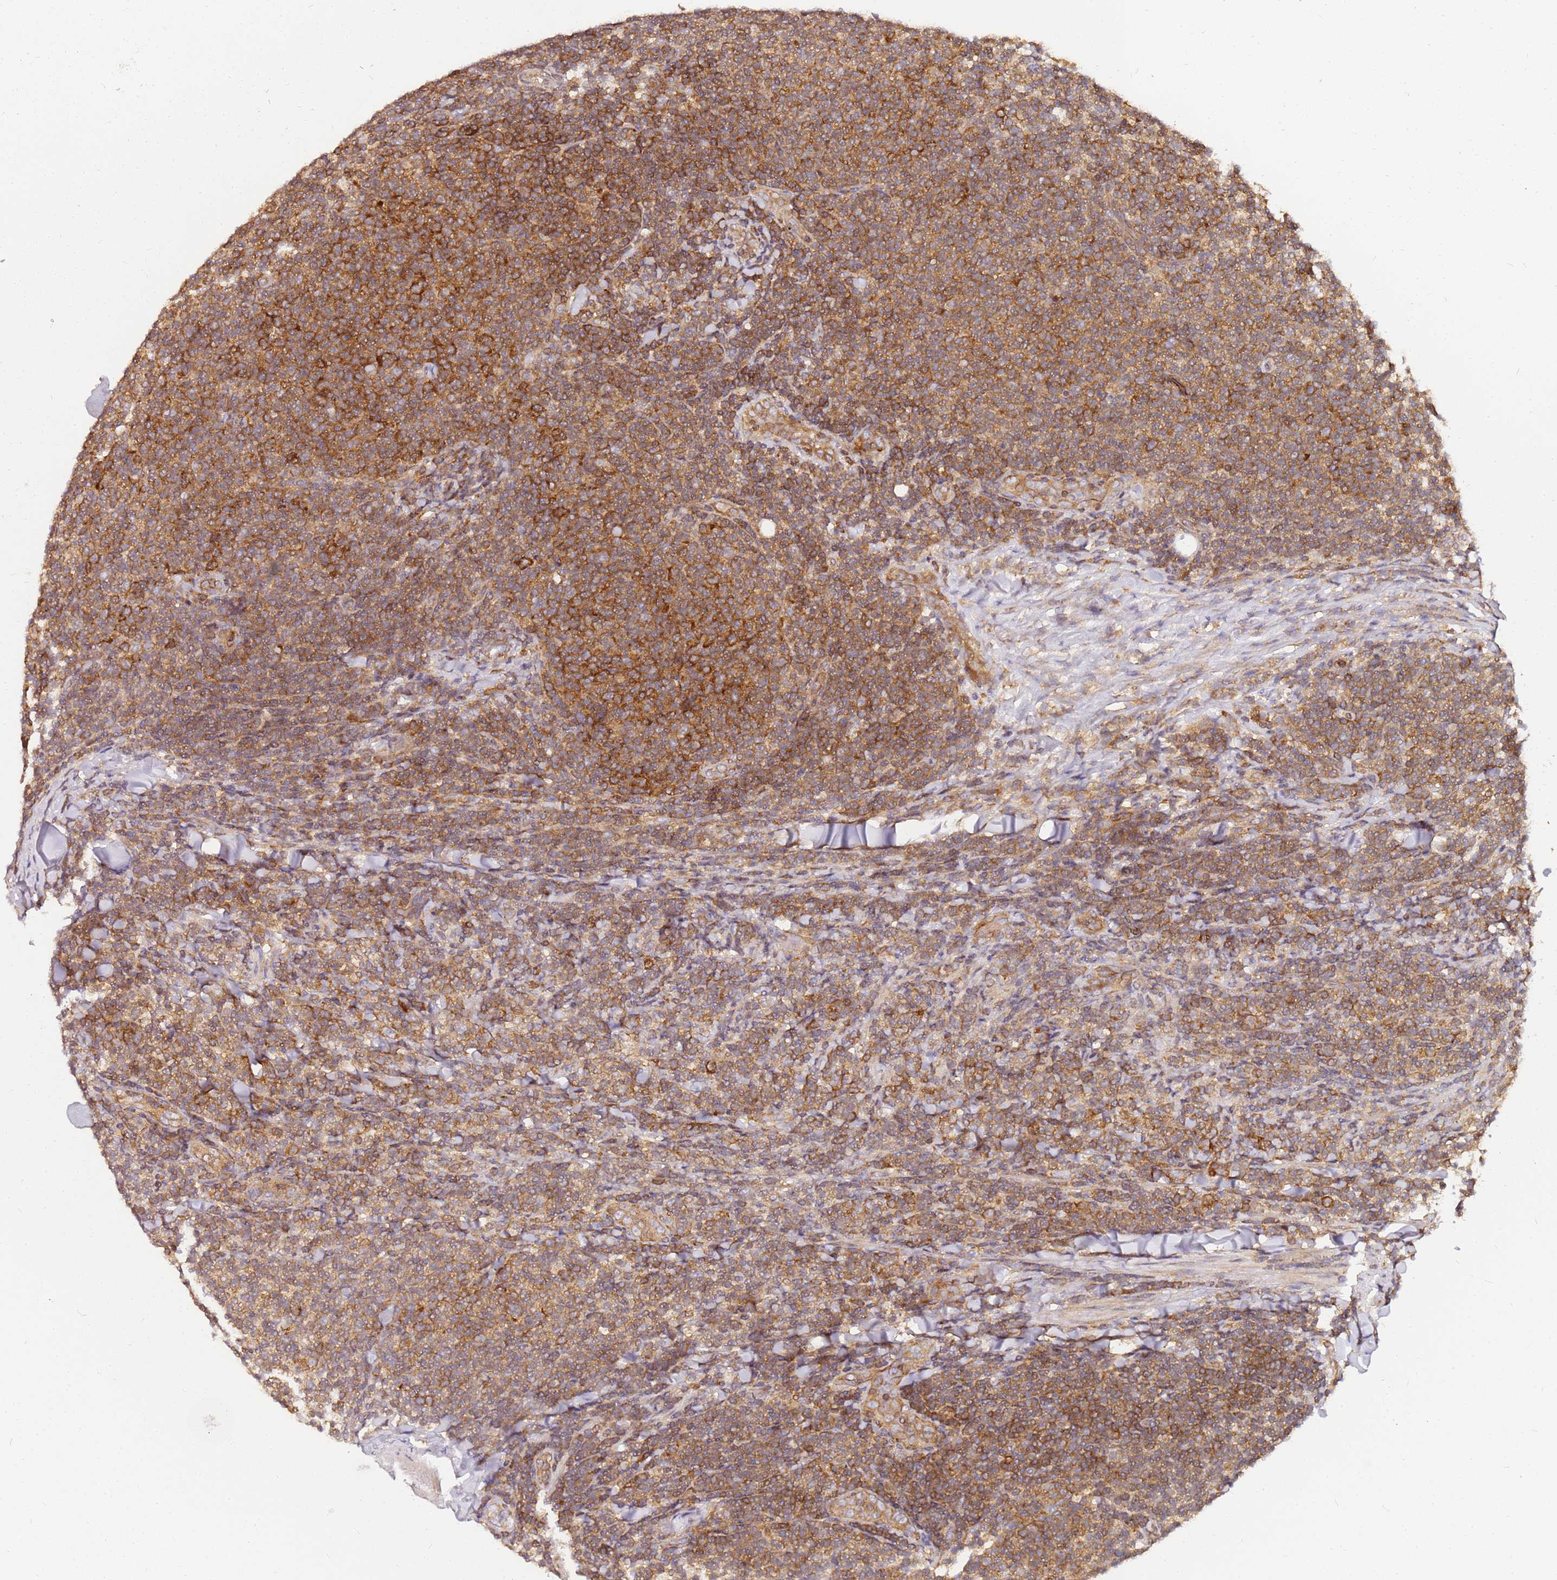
{"staining": {"intensity": "moderate", "quantity": ">75%", "location": "cytoplasmic/membranous"}, "tissue": "lymphoma", "cell_type": "Tumor cells", "image_type": "cancer", "snomed": [{"axis": "morphology", "description": "Malignant lymphoma, non-Hodgkin's type, Low grade"}, {"axis": "topography", "description": "Lymph node"}], "caption": "About >75% of tumor cells in malignant lymphoma, non-Hodgkin's type (low-grade) display moderate cytoplasmic/membranous protein expression as visualized by brown immunohistochemical staining.", "gene": "PIH1D1", "patient": {"sex": "male", "age": 66}}